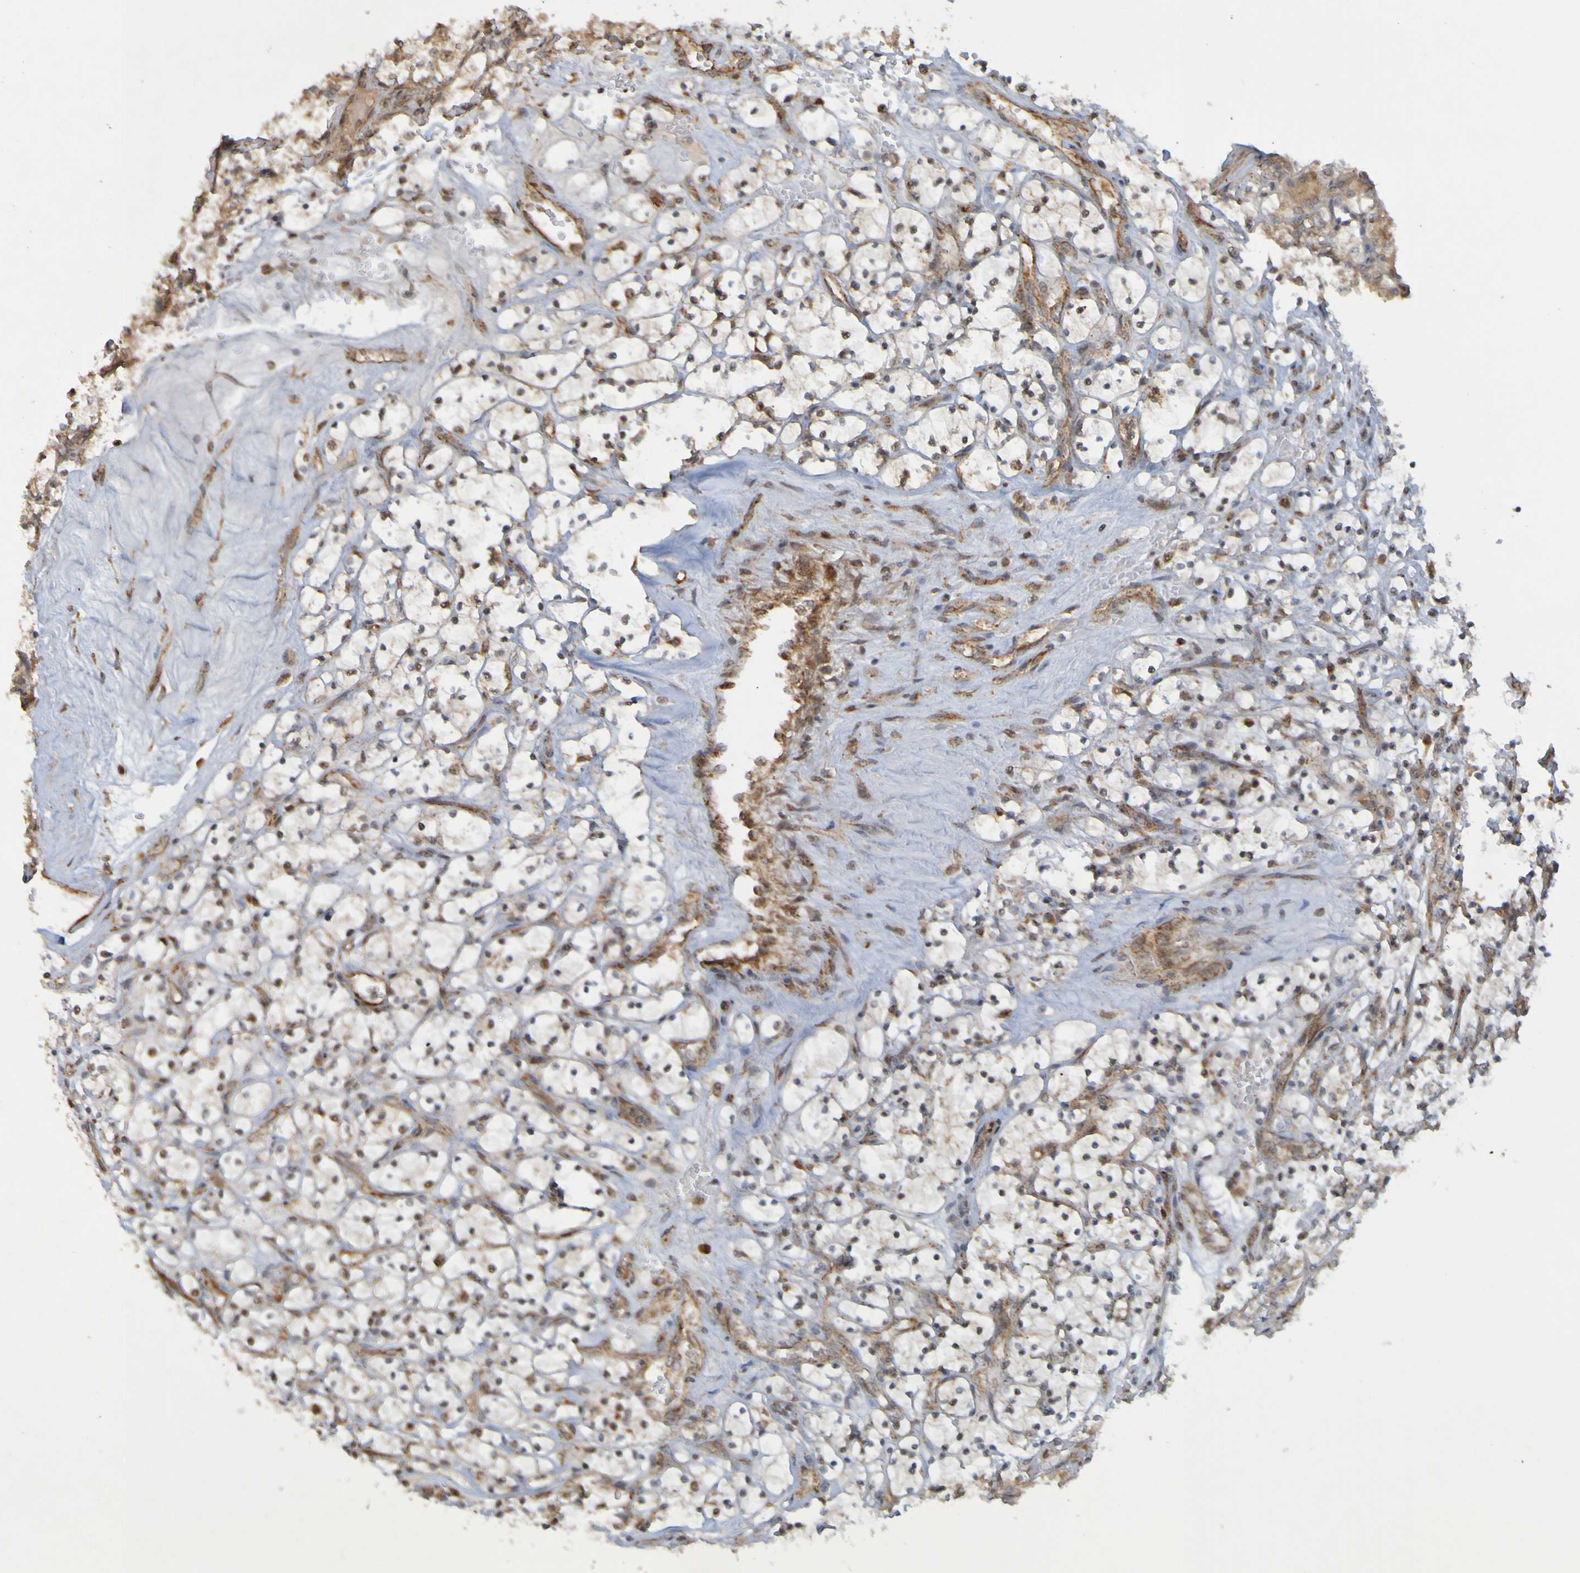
{"staining": {"intensity": "weak", "quantity": "<25%", "location": "cytoplasmic/membranous"}, "tissue": "renal cancer", "cell_type": "Tumor cells", "image_type": "cancer", "snomed": [{"axis": "morphology", "description": "Adenocarcinoma, NOS"}, {"axis": "topography", "description": "Kidney"}], "caption": "IHC photomicrograph of renal adenocarcinoma stained for a protein (brown), which shows no positivity in tumor cells.", "gene": "TMBIM1", "patient": {"sex": "female", "age": 69}}